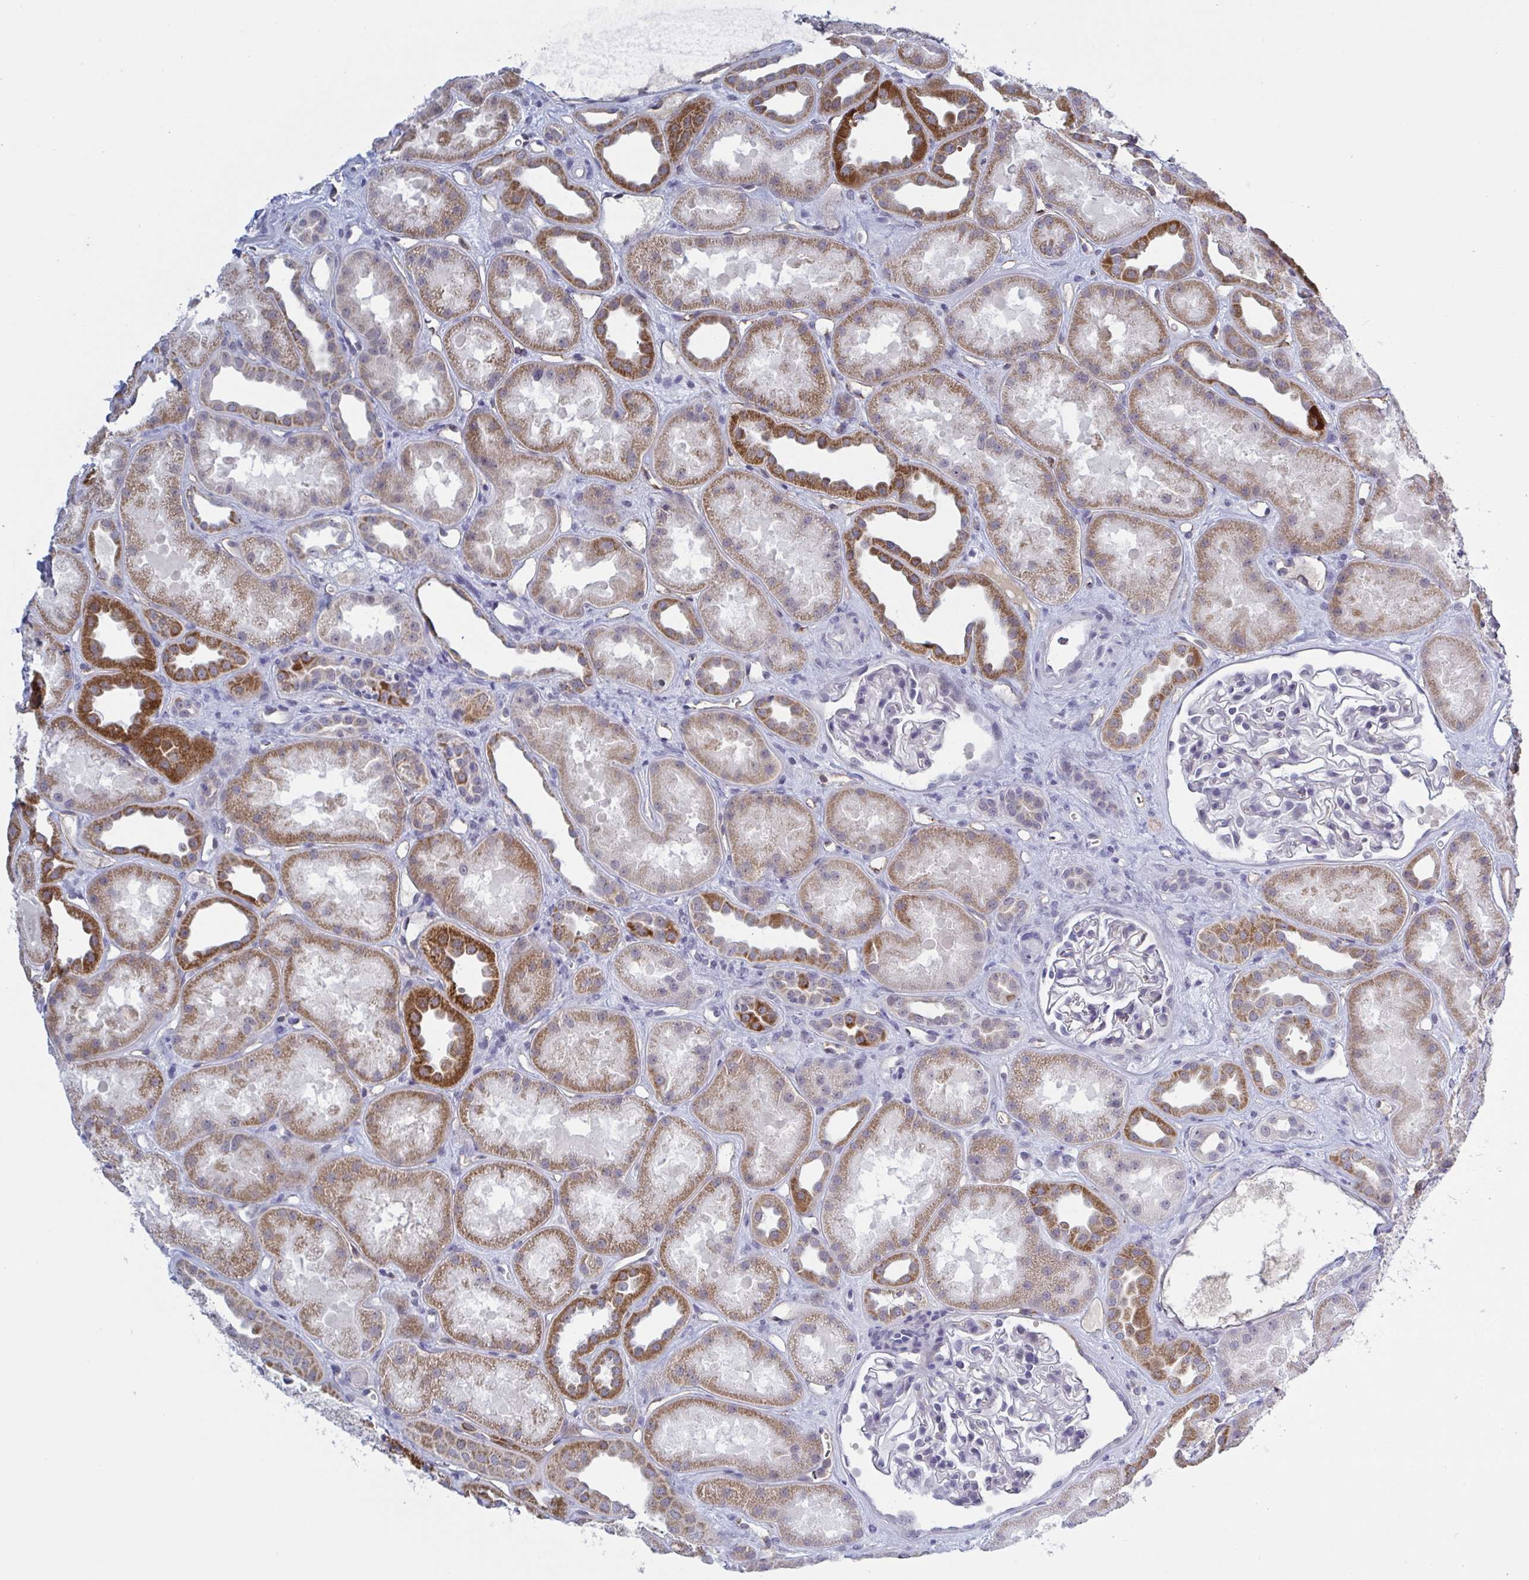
{"staining": {"intensity": "negative", "quantity": "none", "location": "none"}, "tissue": "kidney", "cell_type": "Cells in glomeruli", "image_type": "normal", "snomed": [{"axis": "morphology", "description": "Normal tissue, NOS"}, {"axis": "topography", "description": "Kidney"}], "caption": "Immunohistochemistry (IHC) photomicrograph of normal kidney: kidney stained with DAB (3,3'-diaminobenzidine) demonstrates no significant protein staining in cells in glomeruli. Brightfield microscopy of immunohistochemistry stained with DAB (brown) and hematoxylin (blue), captured at high magnification.", "gene": "KDM4D", "patient": {"sex": "male", "age": 61}}